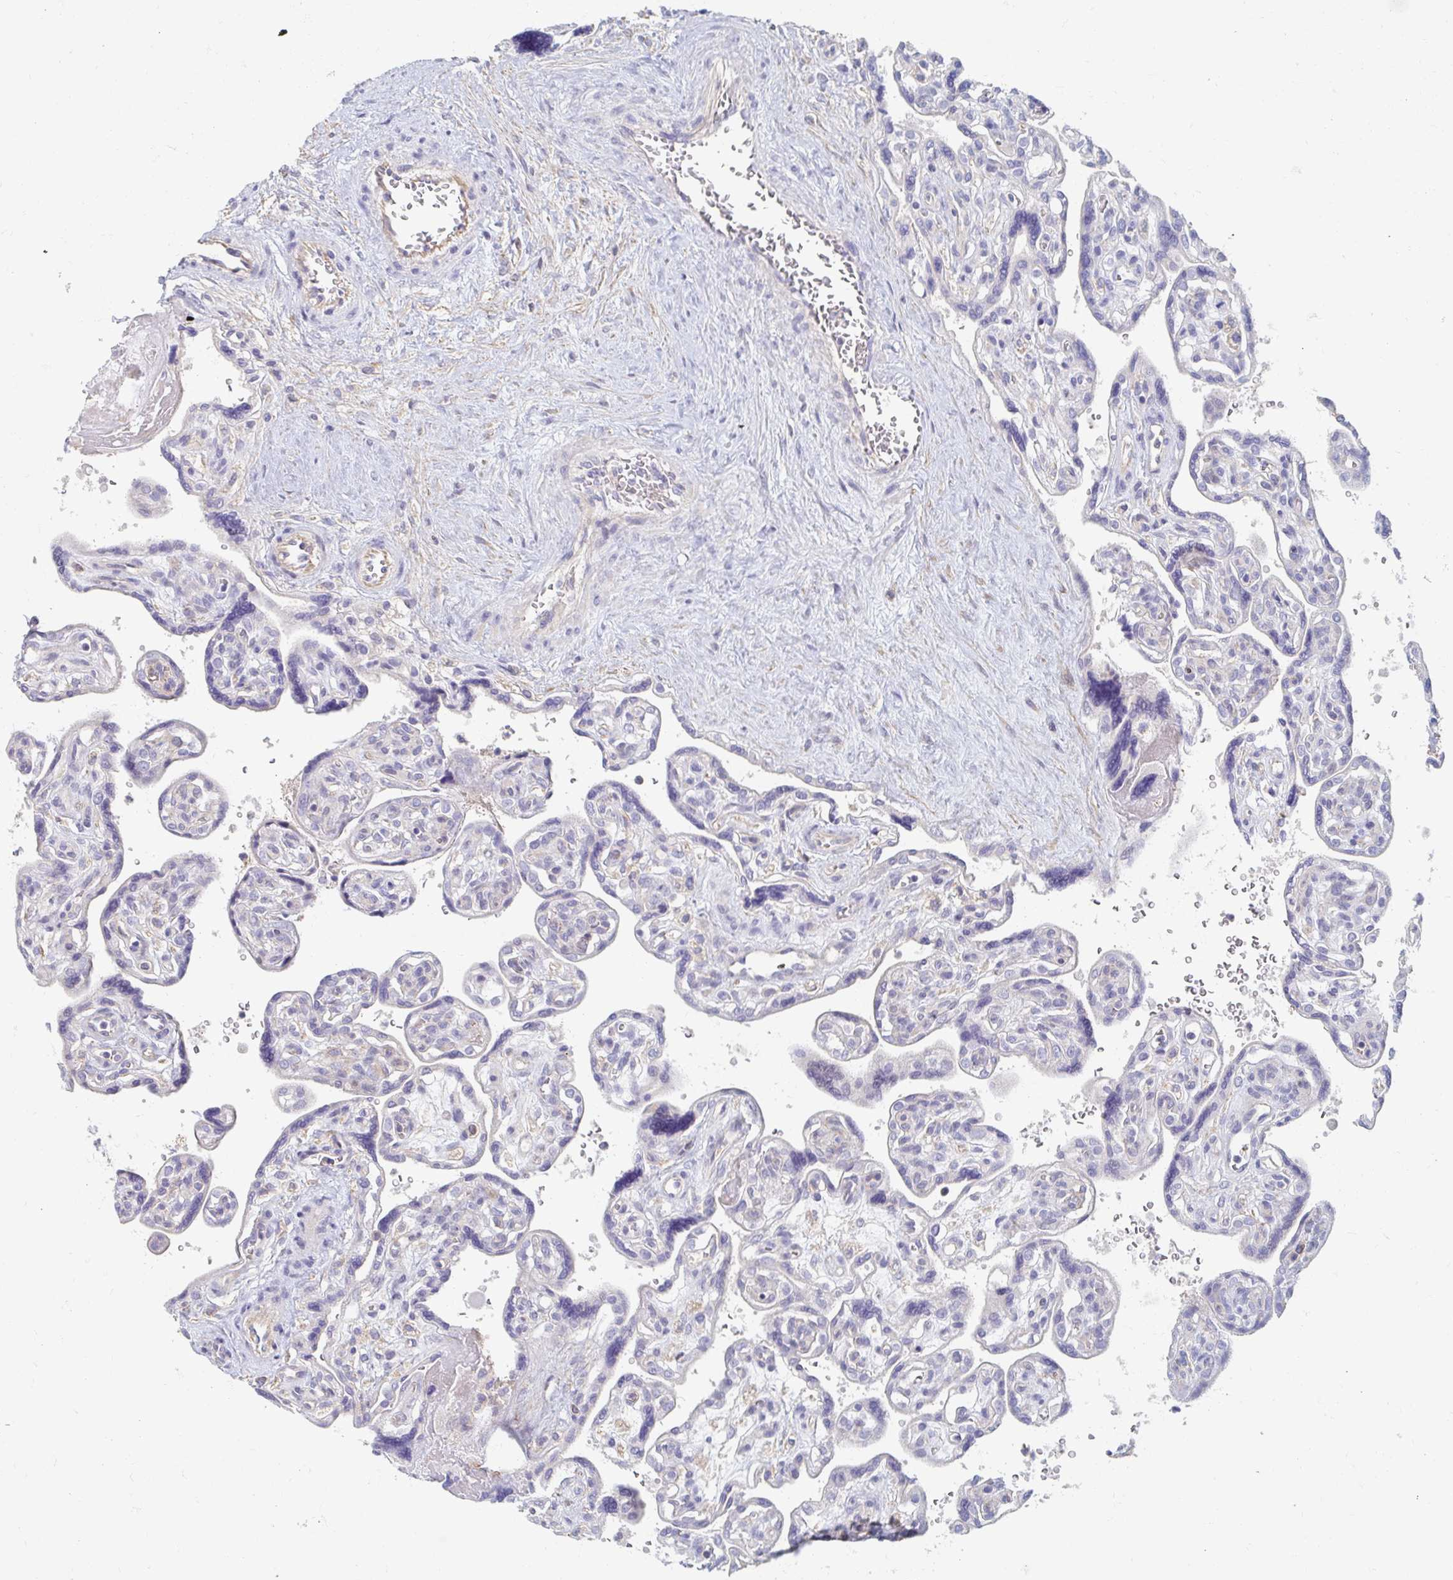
{"staining": {"intensity": "moderate", "quantity": "25%-75%", "location": "cytoplasmic/membranous"}, "tissue": "placenta", "cell_type": "Decidual cells", "image_type": "normal", "snomed": [{"axis": "morphology", "description": "Normal tissue, NOS"}, {"axis": "topography", "description": "Placenta"}], "caption": "Immunohistochemical staining of normal human placenta reveals 25%-75% levels of moderate cytoplasmic/membranous protein positivity in about 25%-75% of decidual cells.", "gene": "MYLK2", "patient": {"sex": "female", "age": 39}}